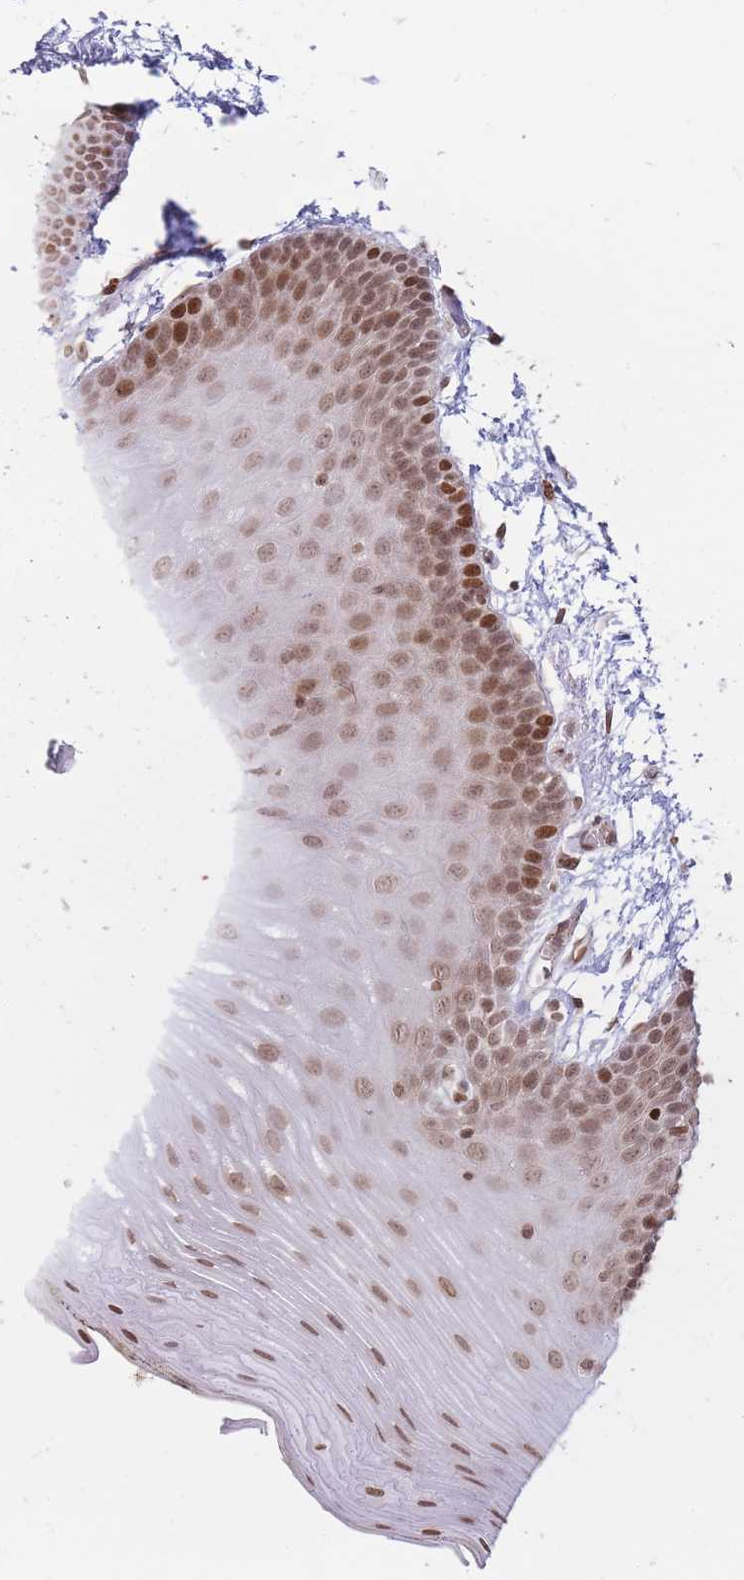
{"staining": {"intensity": "moderate", "quantity": ">75%", "location": "nuclear"}, "tissue": "oral mucosa", "cell_type": "Squamous epithelial cells", "image_type": "normal", "snomed": [{"axis": "morphology", "description": "Normal tissue, NOS"}, {"axis": "morphology", "description": "Squamous cell carcinoma, NOS"}, {"axis": "topography", "description": "Oral tissue"}, {"axis": "topography", "description": "Head-Neck"}], "caption": "Oral mucosa stained with DAB (3,3'-diaminobenzidine) immunohistochemistry exhibits medium levels of moderate nuclear positivity in about >75% of squamous epithelial cells.", "gene": "SHISAL1", "patient": {"sex": "female", "age": 81}}